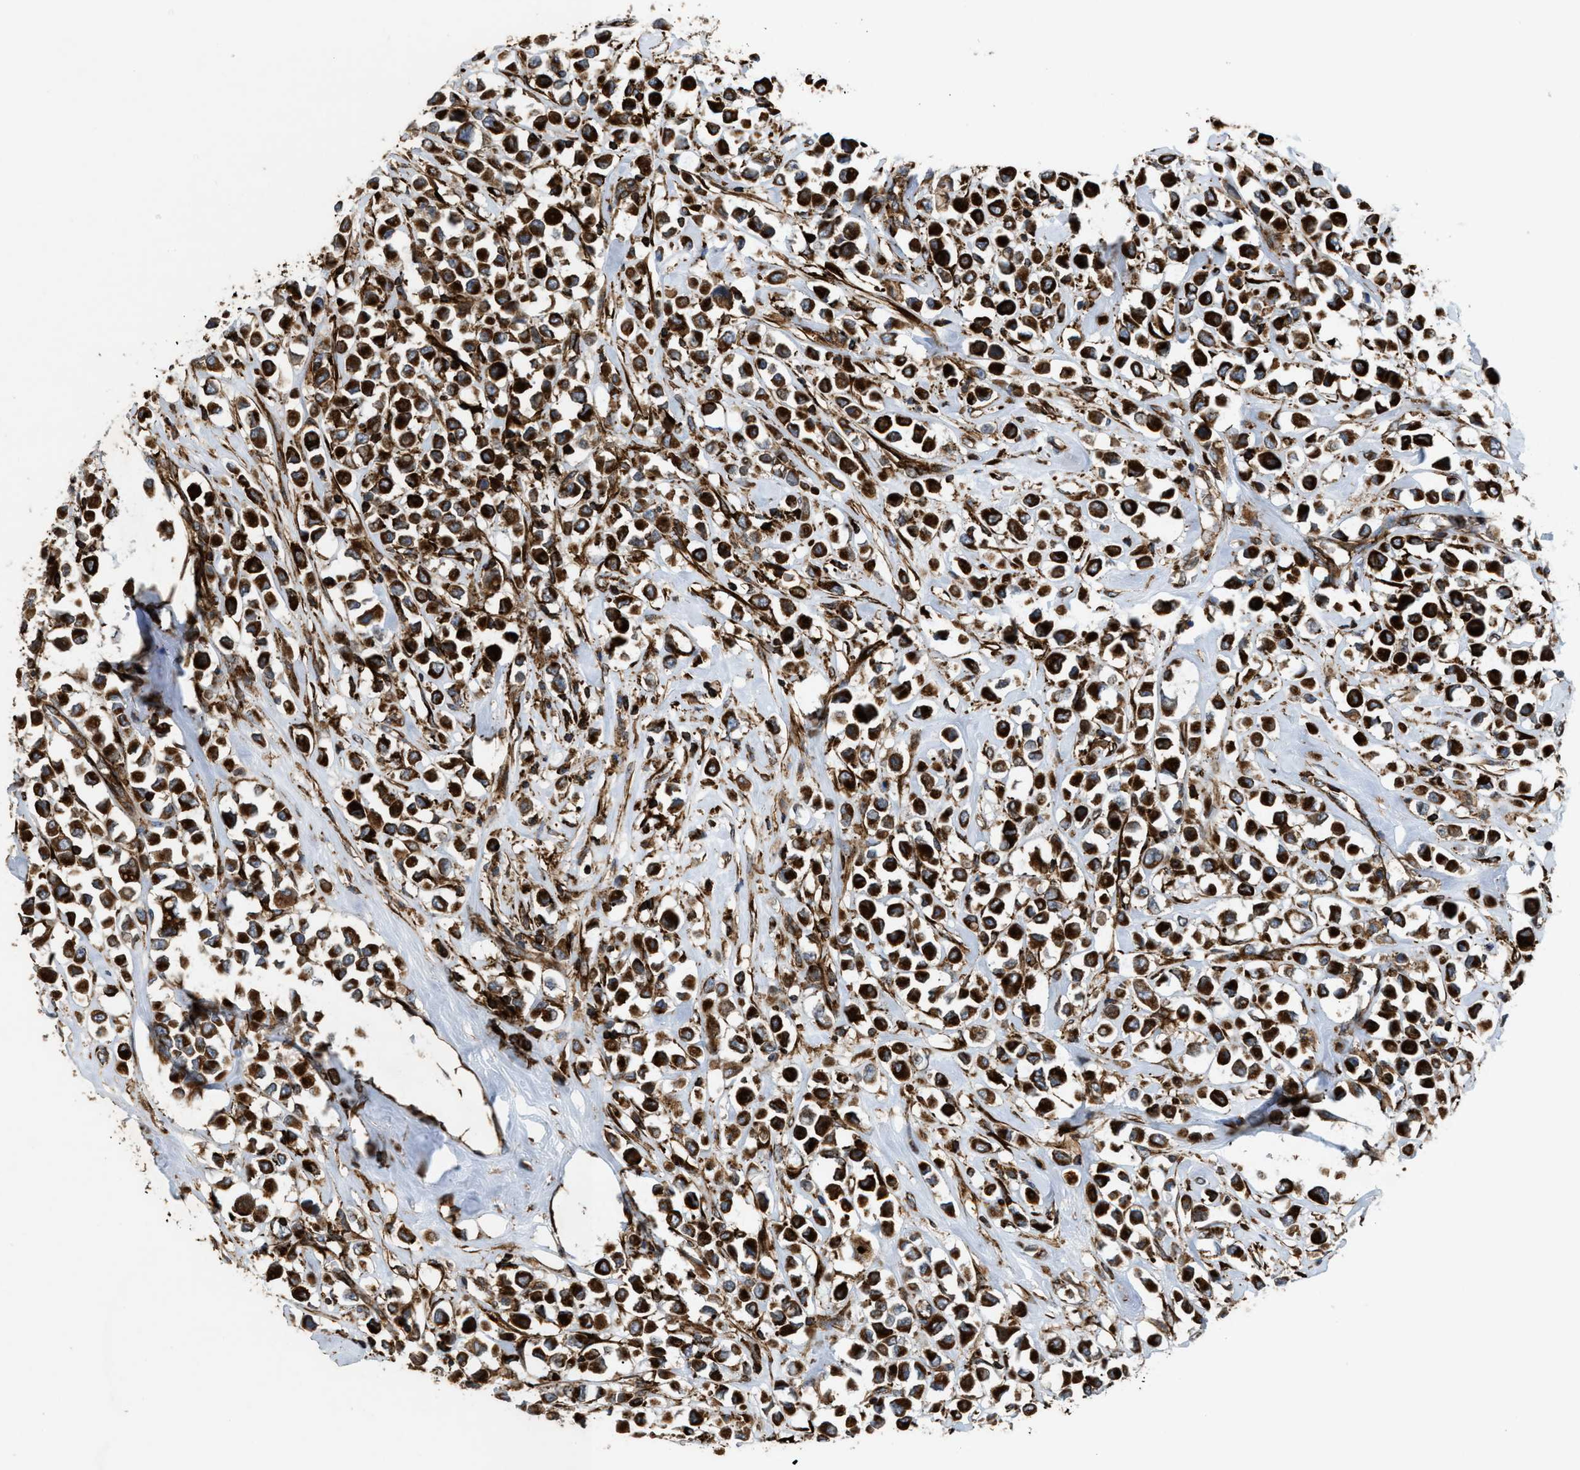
{"staining": {"intensity": "strong", "quantity": ">75%", "location": "cytoplasmic/membranous"}, "tissue": "breast cancer", "cell_type": "Tumor cells", "image_type": "cancer", "snomed": [{"axis": "morphology", "description": "Duct carcinoma"}, {"axis": "topography", "description": "Breast"}], "caption": "Strong cytoplasmic/membranous protein staining is appreciated in approximately >75% of tumor cells in breast cancer. The staining is performed using DAB brown chromogen to label protein expression. The nuclei are counter-stained blue using hematoxylin.", "gene": "EGLN1", "patient": {"sex": "female", "age": 61}}